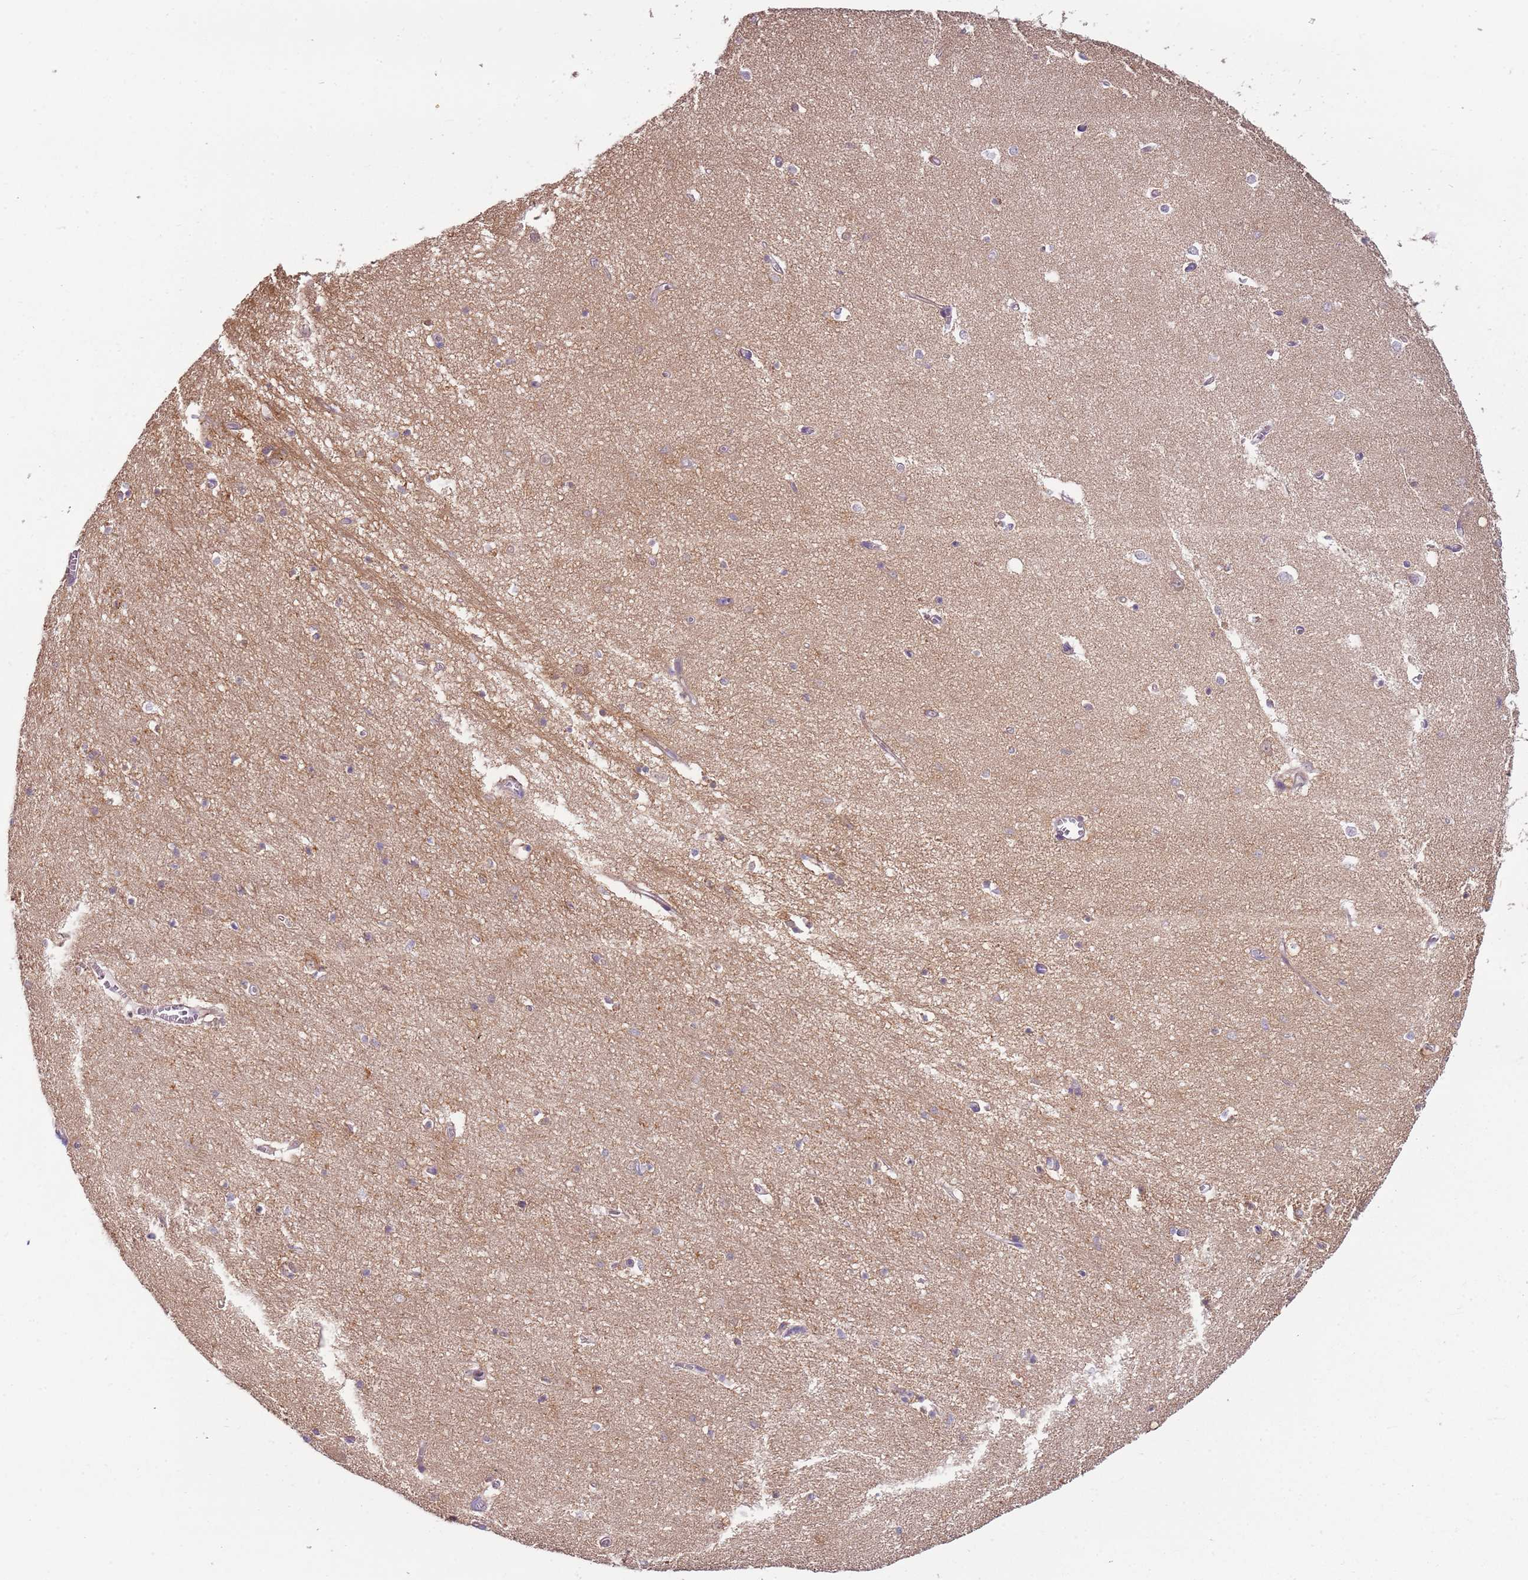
{"staining": {"intensity": "negative", "quantity": "none", "location": "none"}, "tissue": "hippocampus", "cell_type": "Glial cells", "image_type": "normal", "snomed": [{"axis": "morphology", "description": "Normal tissue, NOS"}, {"axis": "topography", "description": "Hippocampus"}], "caption": "IHC micrograph of normal hippocampus stained for a protein (brown), which demonstrates no staining in glial cells.", "gene": "ARHGAP5", "patient": {"sex": "female", "age": 64}}